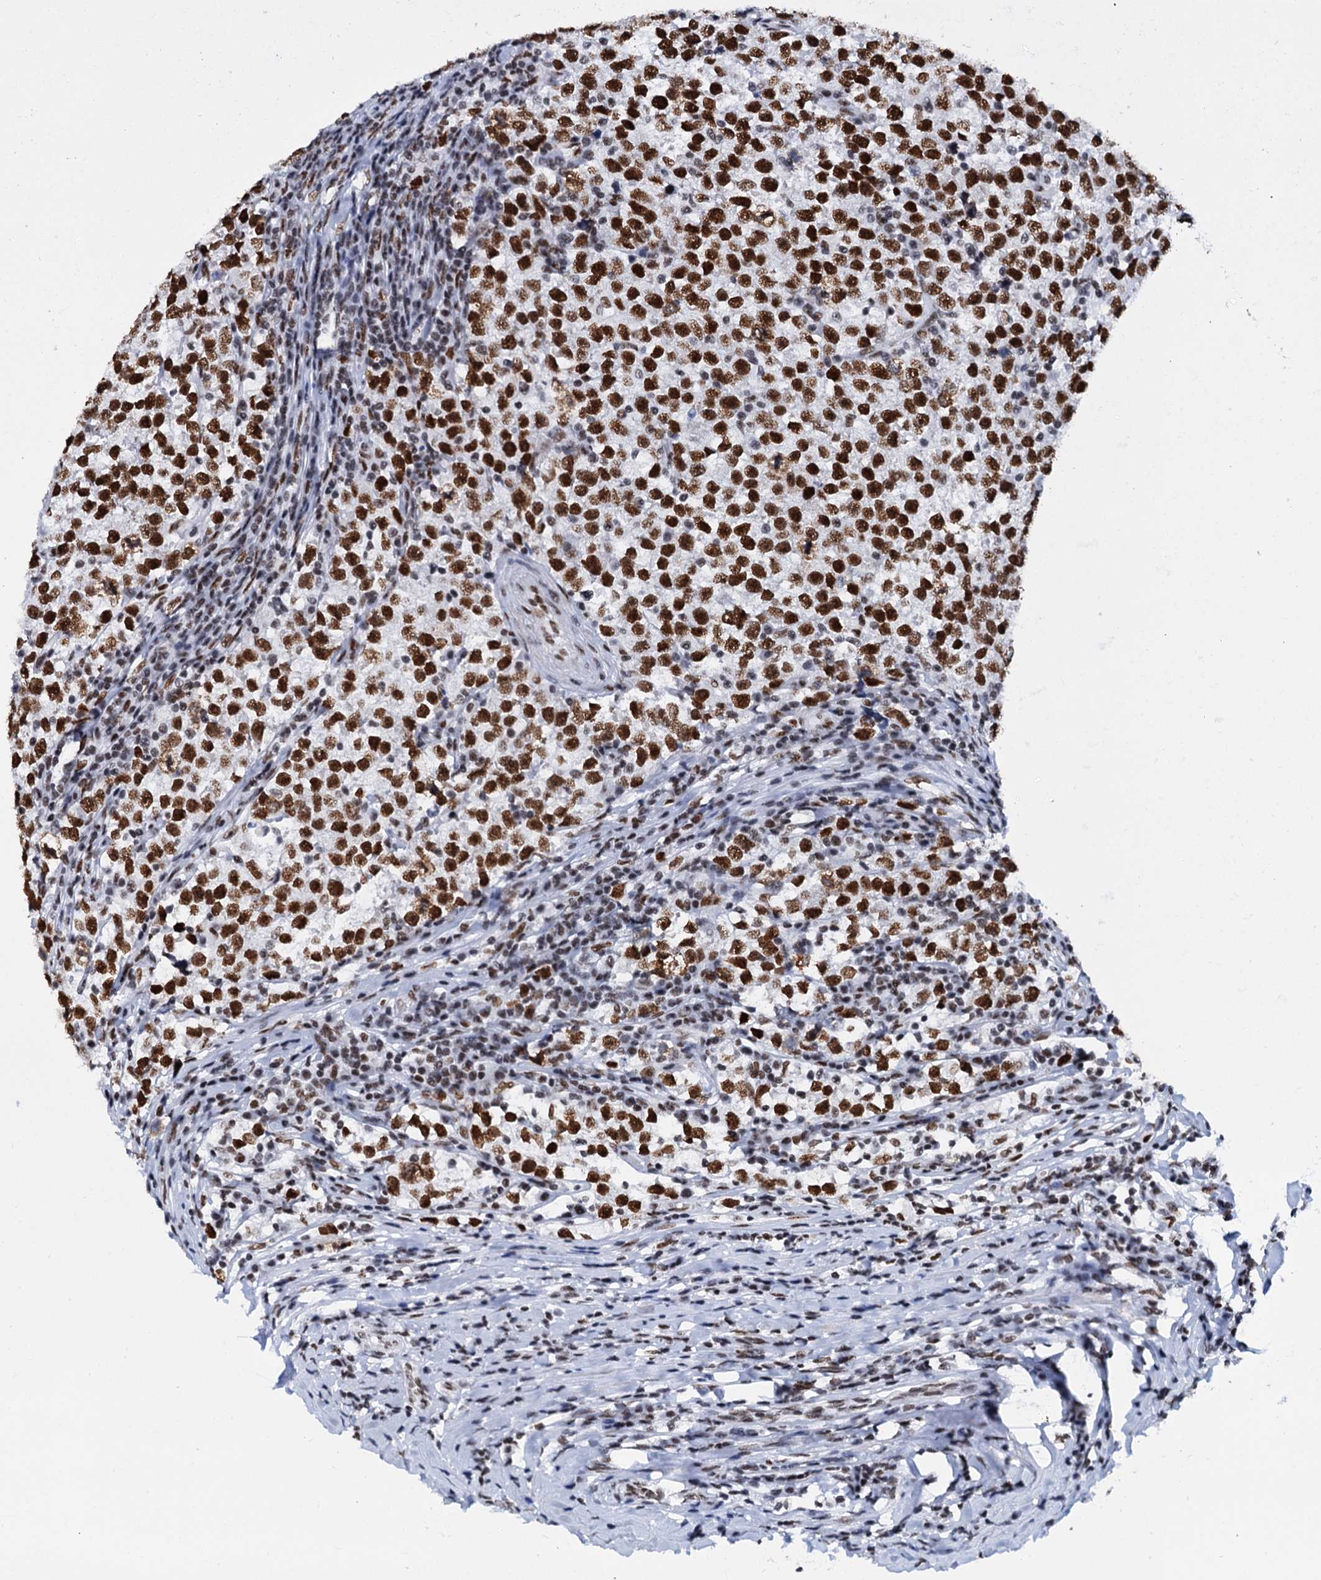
{"staining": {"intensity": "strong", "quantity": ">75%", "location": "nuclear"}, "tissue": "testis cancer", "cell_type": "Tumor cells", "image_type": "cancer", "snomed": [{"axis": "morphology", "description": "Normal tissue, NOS"}, {"axis": "morphology", "description": "Seminoma, NOS"}, {"axis": "topography", "description": "Testis"}], "caption": "Immunohistochemical staining of human seminoma (testis) exhibits high levels of strong nuclear positivity in approximately >75% of tumor cells.", "gene": "SLTM", "patient": {"sex": "male", "age": 43}}